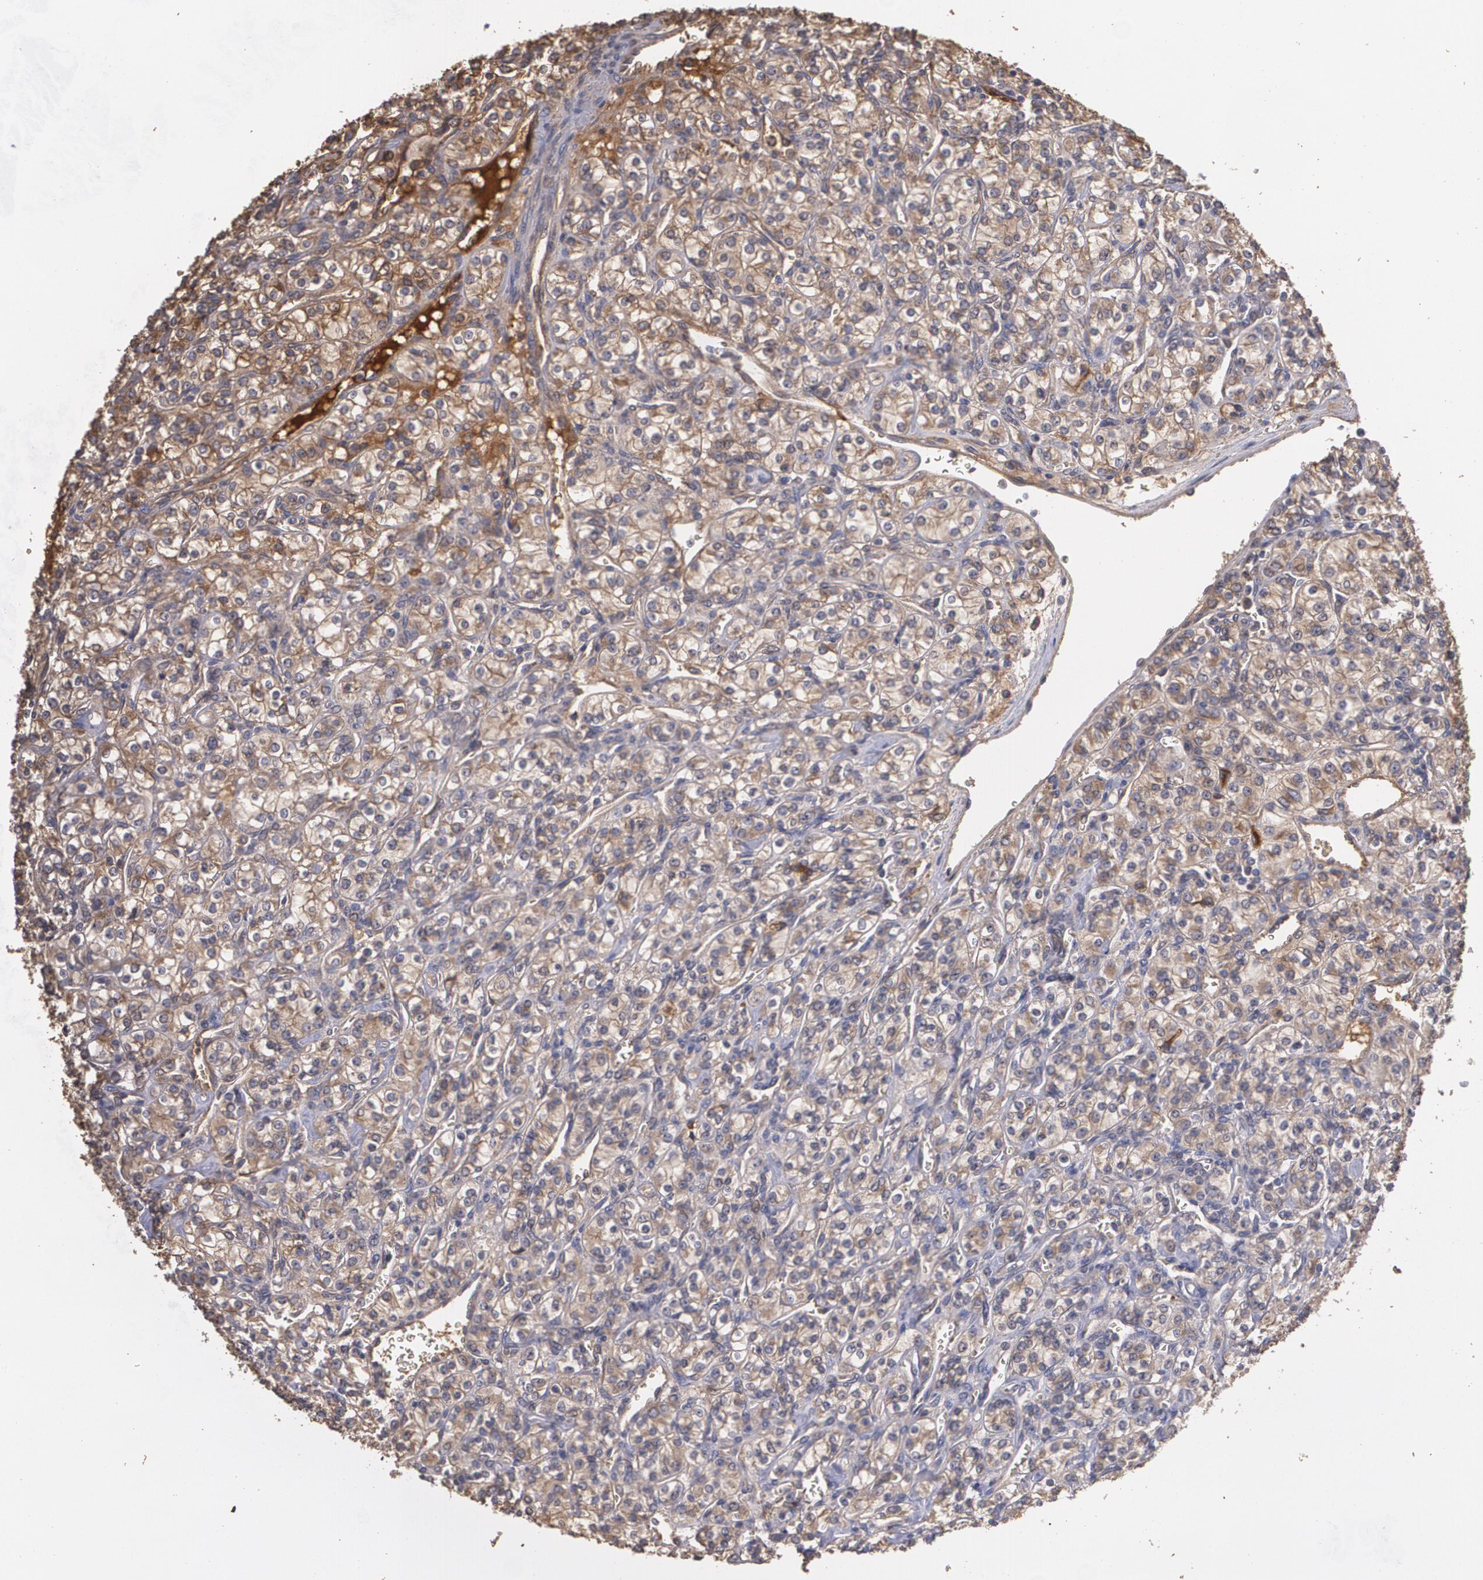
{"staining": {"intensity": "weak", "quantity": ">75%", "location": "cytoplasmic/membranous"}, "tissue": "renal cancer", "cell_type": "Tumor cells", "image_type": "cancer", "snomed": [{"axis": "morphology", "description": "Adenocarcinoma, NOS"}, {"axis": "topography", "description": "Kidney"}], "caption": "Renal adenocarcinoma stained with a brown dye exhibits weak cytoplasmic/membranous positive staining in about >75% of tumor cells.", "gene": "PON1", "patient": {"sex": "male", "age": 77}}